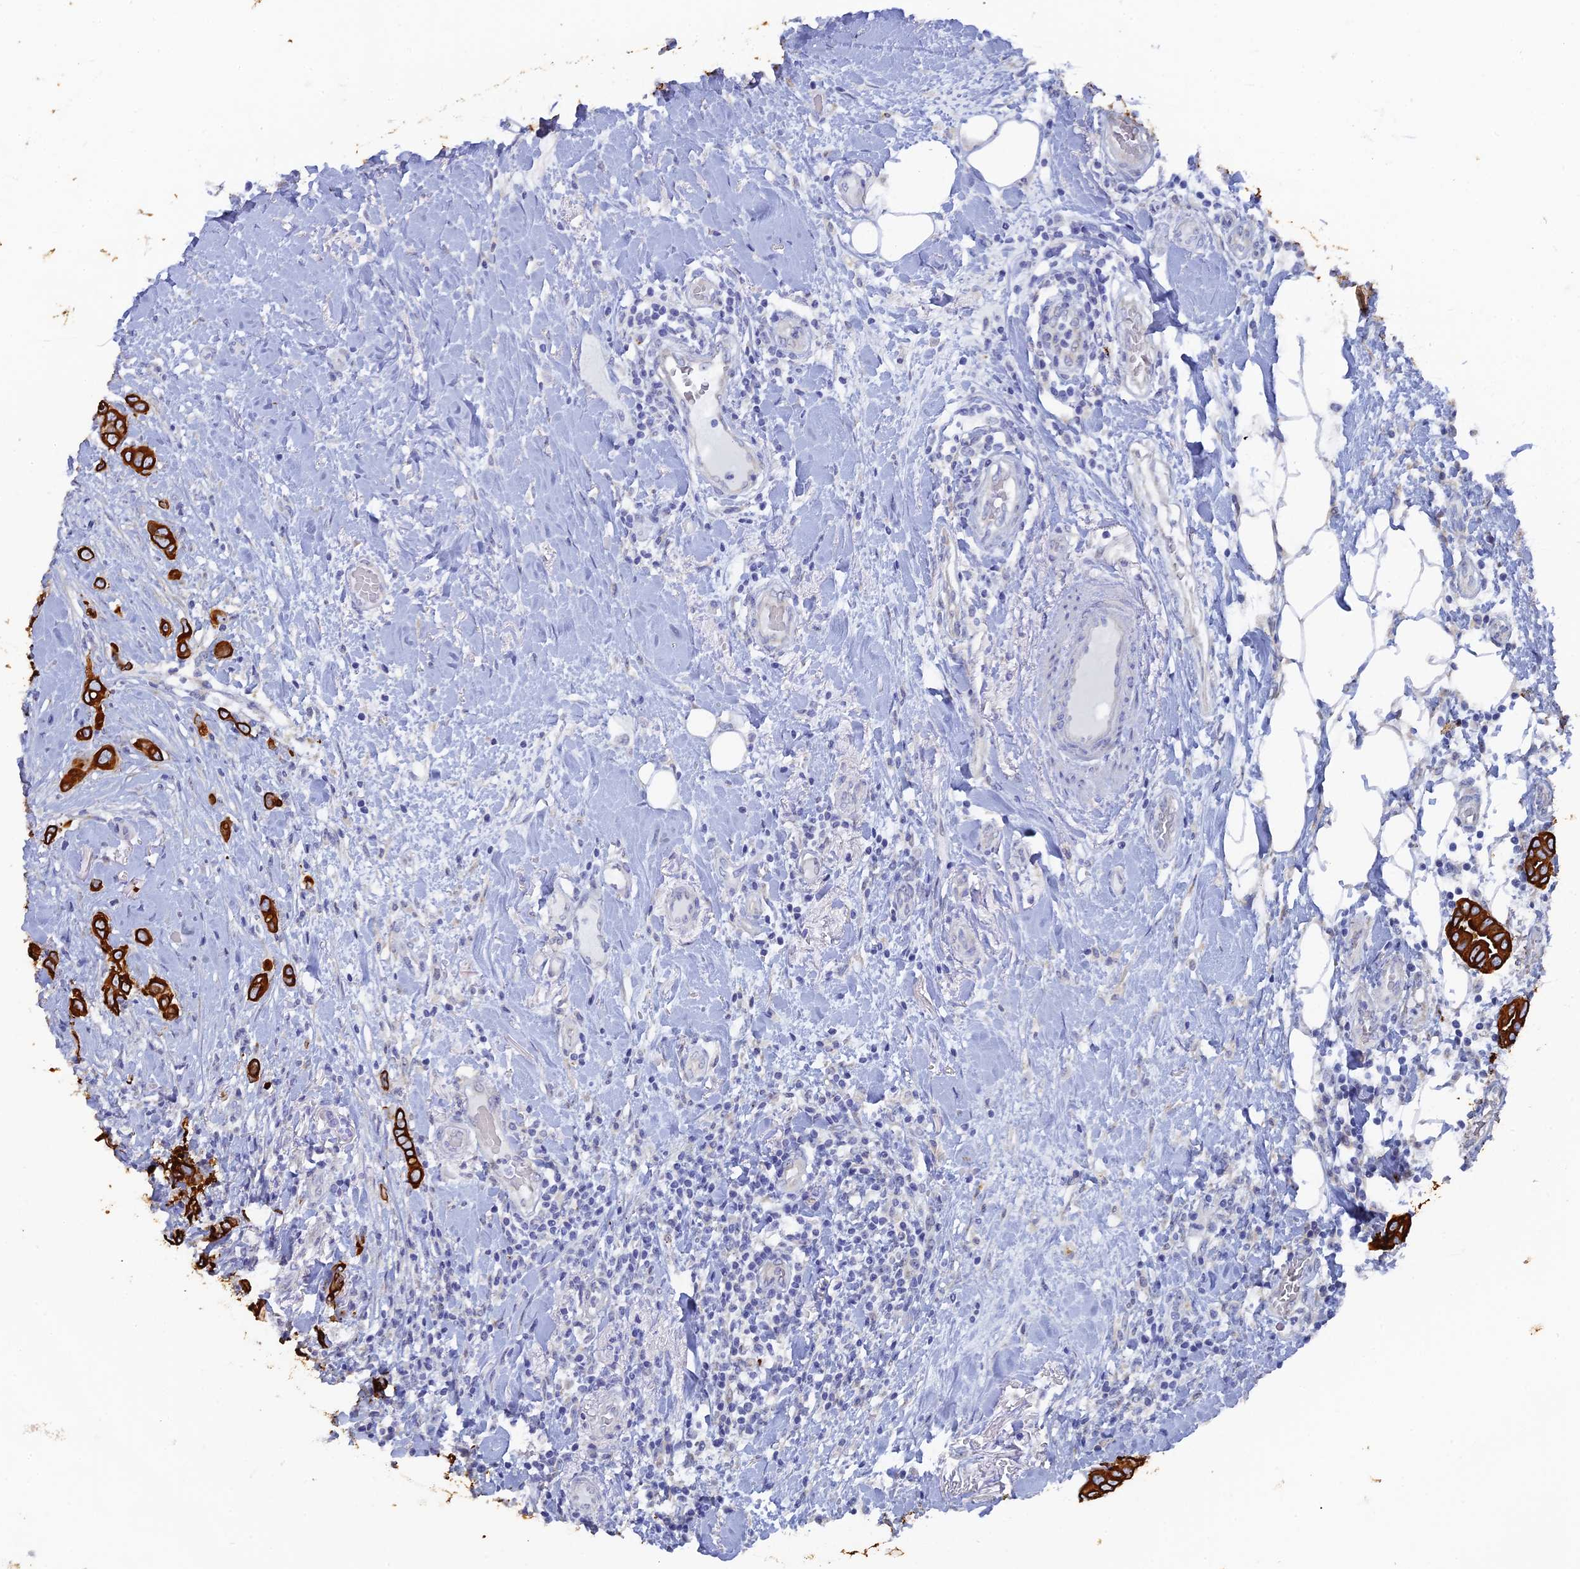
{"staining": {"intensity": "strong", "quantity": ">75%", "location": "cytoplasmic/membranous"}, "tissue": "breast cancer", "cell_type": "Tumor cells", "image_type": "cancer", "snomed": [{"axis": "morphology", "description": "Lobular carcinoma"}, {"axis": "topography", "description": "Breast"}], "caption": "Tumor cells demonstrate strong cytoplasmic/membranous expression in about >75% of cells in breast cancer (lobular carcinoma).", "gene": "SRFBP1", "patient": {"sex": "female", "age": 51}}